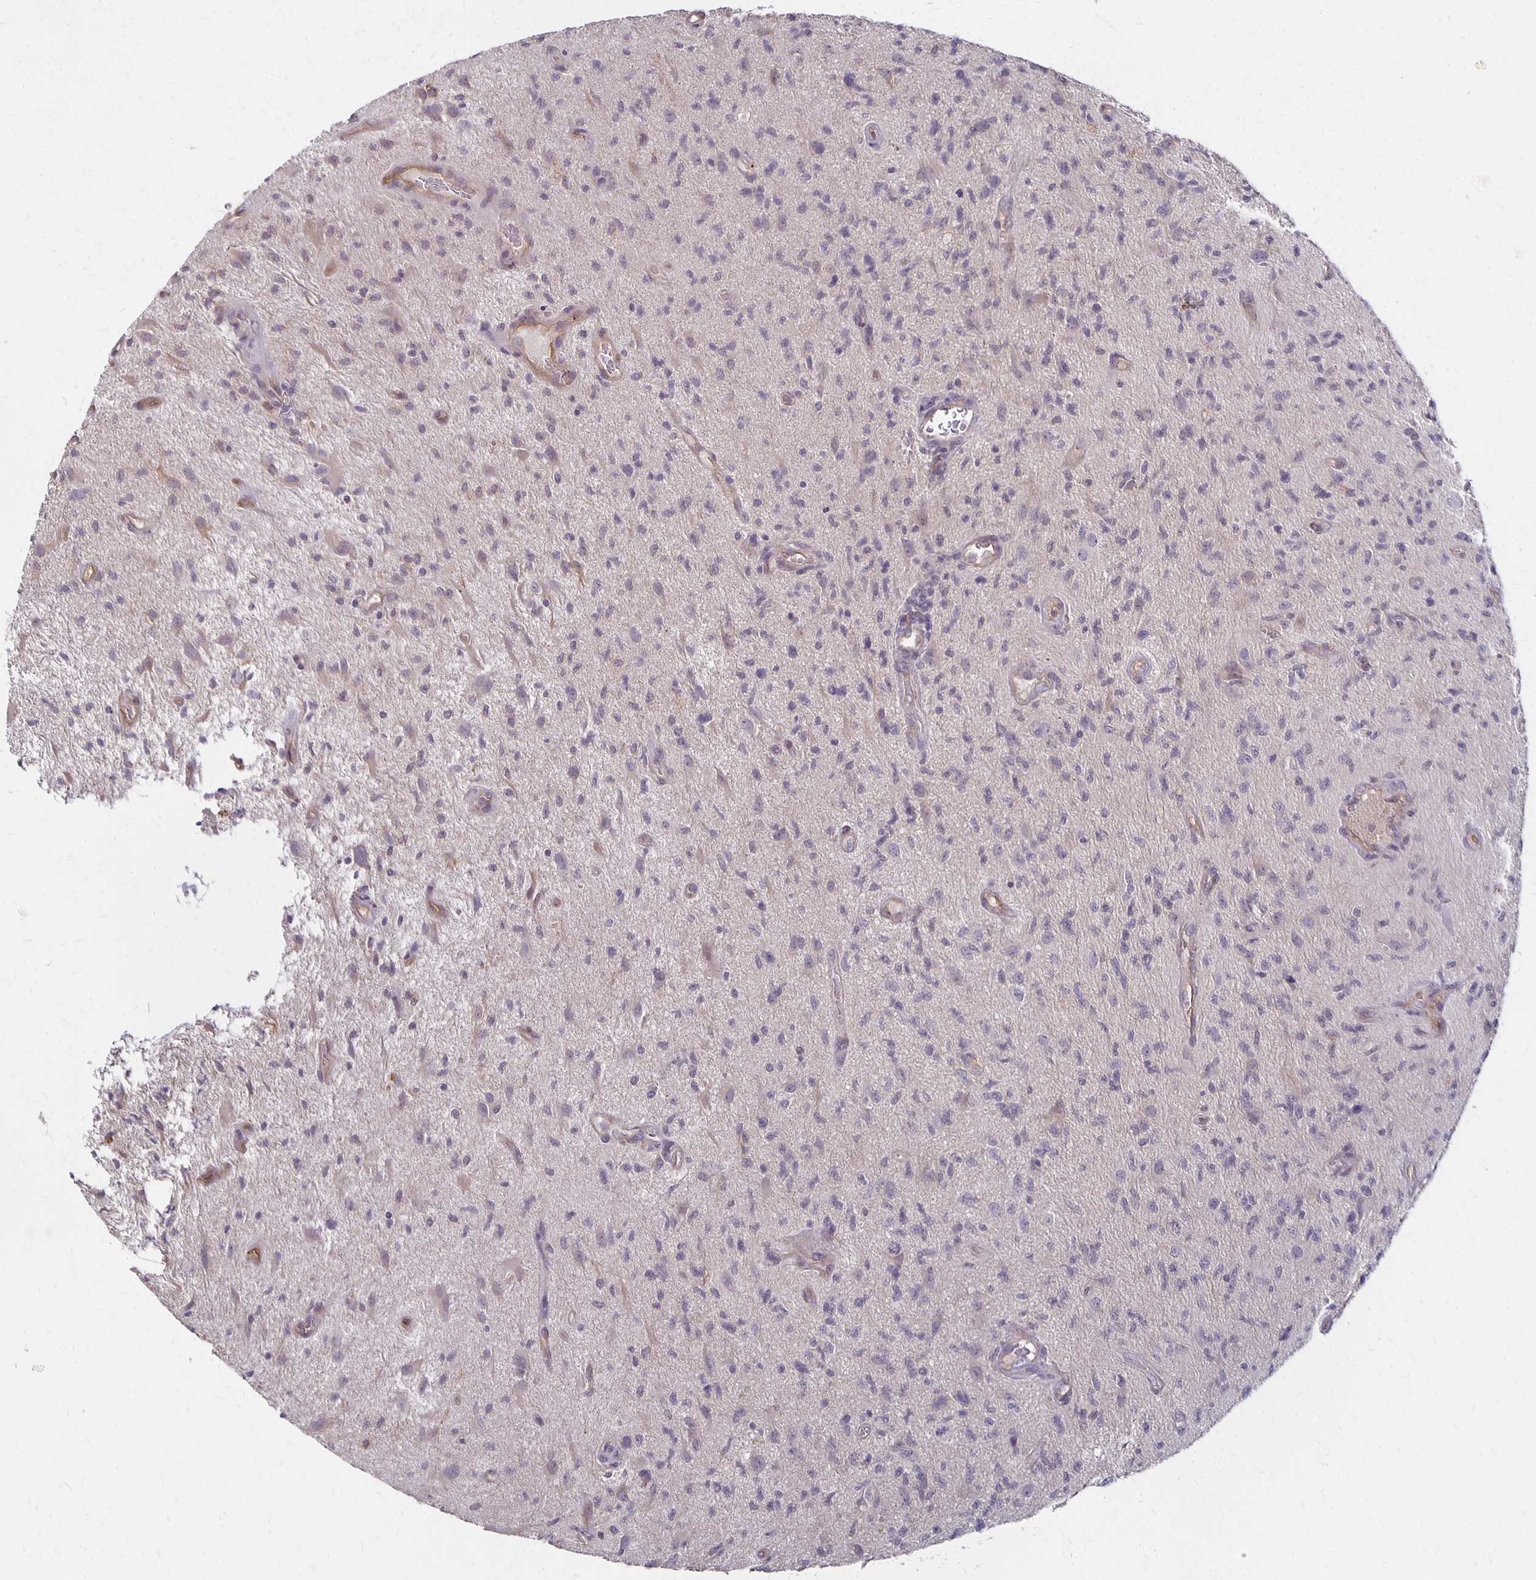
{"staining": {"intensity": "negative", "quantity": "none", "location": "none"}, "tissue": "glioma", "cell_type": "Tumor cells", "image_type": "cancer", "snomed": [{"axis": "morphology", "description": "Glioma, malignant, High grade"}, {"axis": "topography", "description": "Brain"}], "caption": "IHC histopathology image of glioma stained for a protein (brown), which exhibits no positivity in tumor cells. The staining was performed using DAB to visualize the protein expression in brown, while the nuclei were stained in blue with hematoxylin (Magnification: 20x).", "gene": "GPX4", "patient": {"sex": "male", "age": 67}}